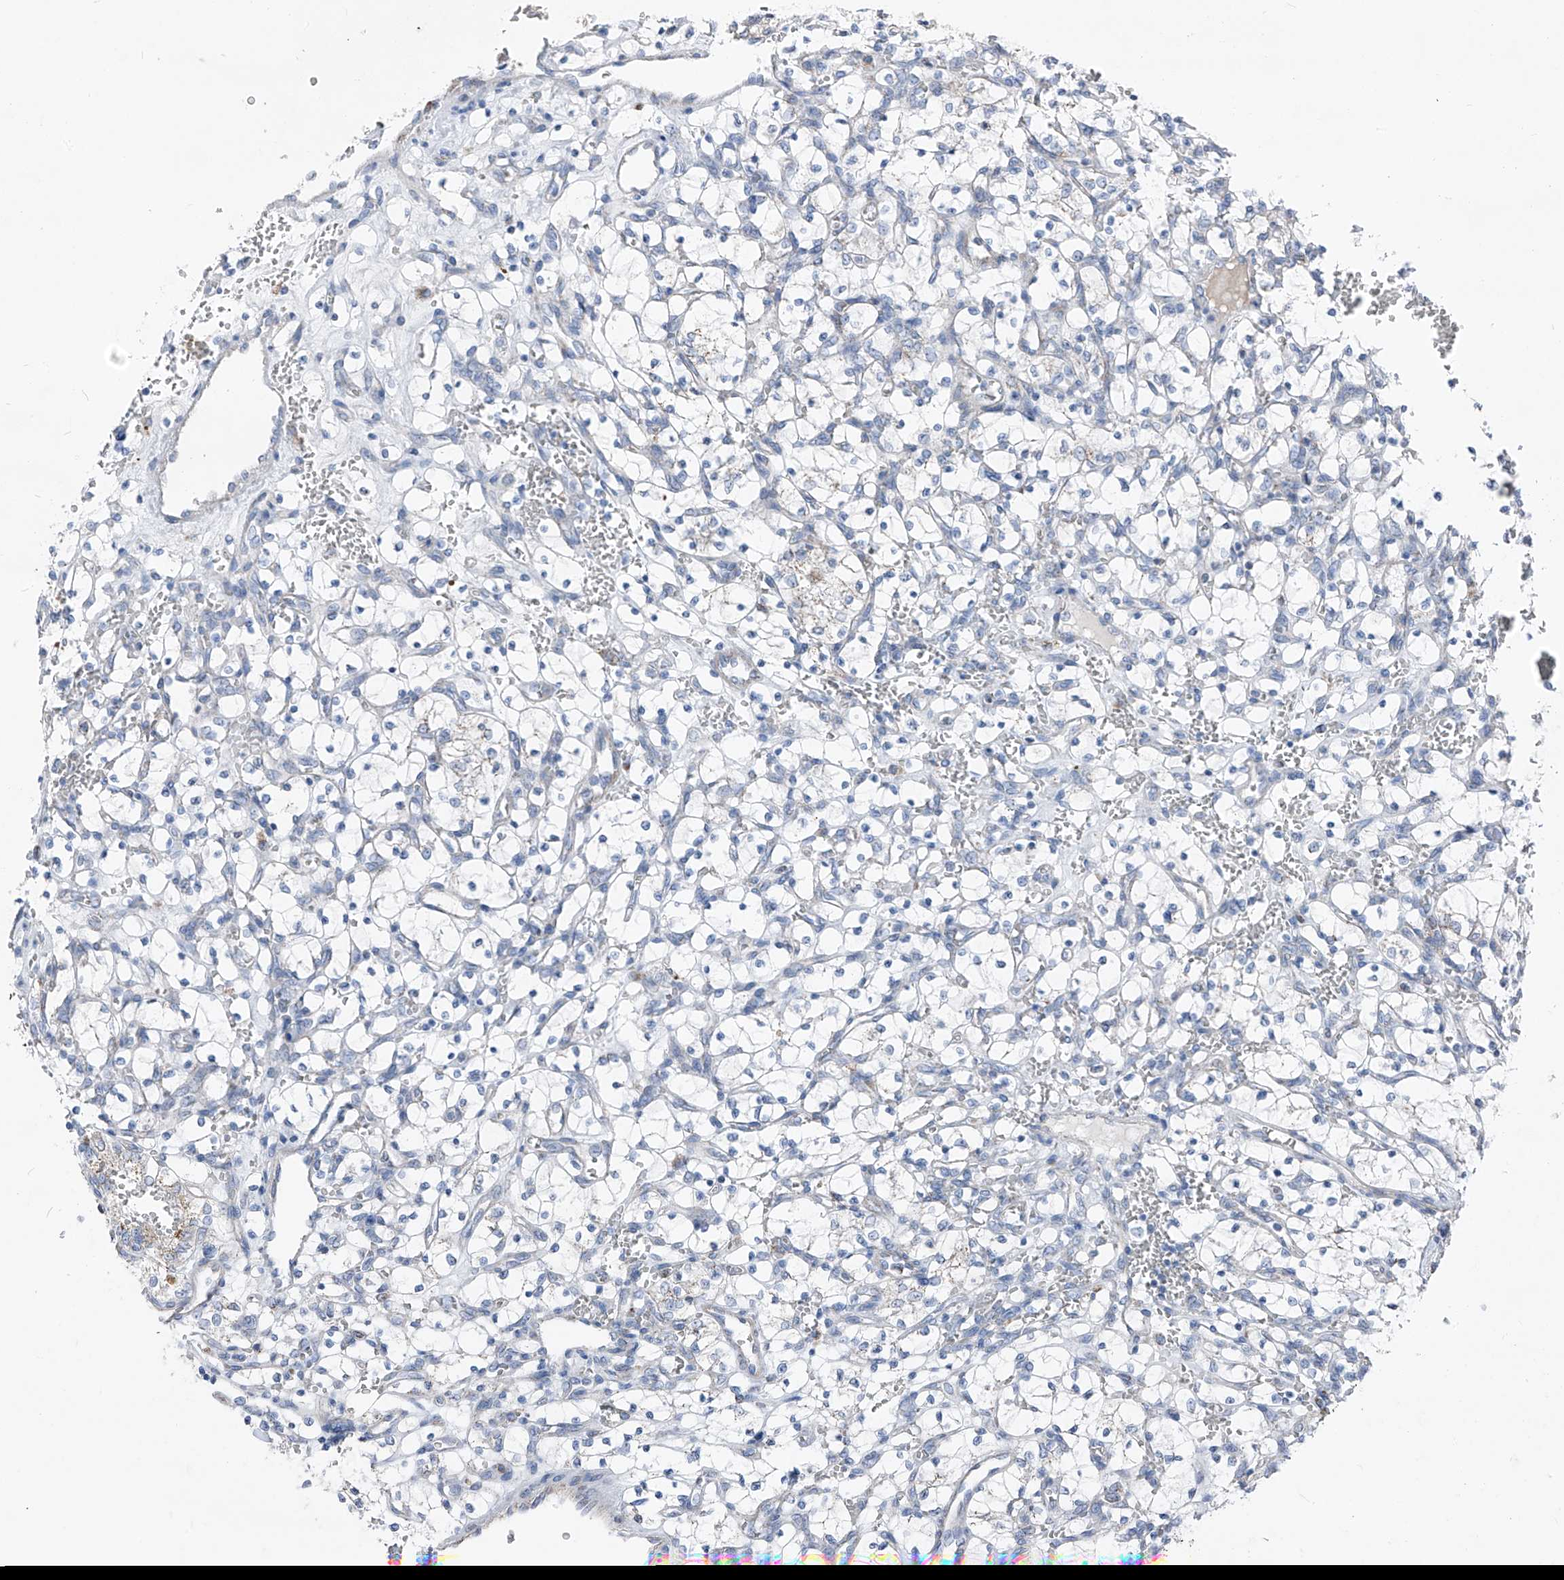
{"staining": {"intensity": "negative", "quantity": "none", "location": "none"}, "tissue": "renal cancer", "cell_type": "Tumor cells", "image_type": "cancer", "snomed": [{"axis": "morphology", "description": "Adenocarcinoma, NOS"}, {"axis": "topography", "description": "Kidney"}], "caption": "This is an immunohistochemistry photomicrograph of renal adenocarcinoma. There is no positivity in tumor cells.", "gene": "AGPS", "patient": {"sex": "female", "age": 69}}